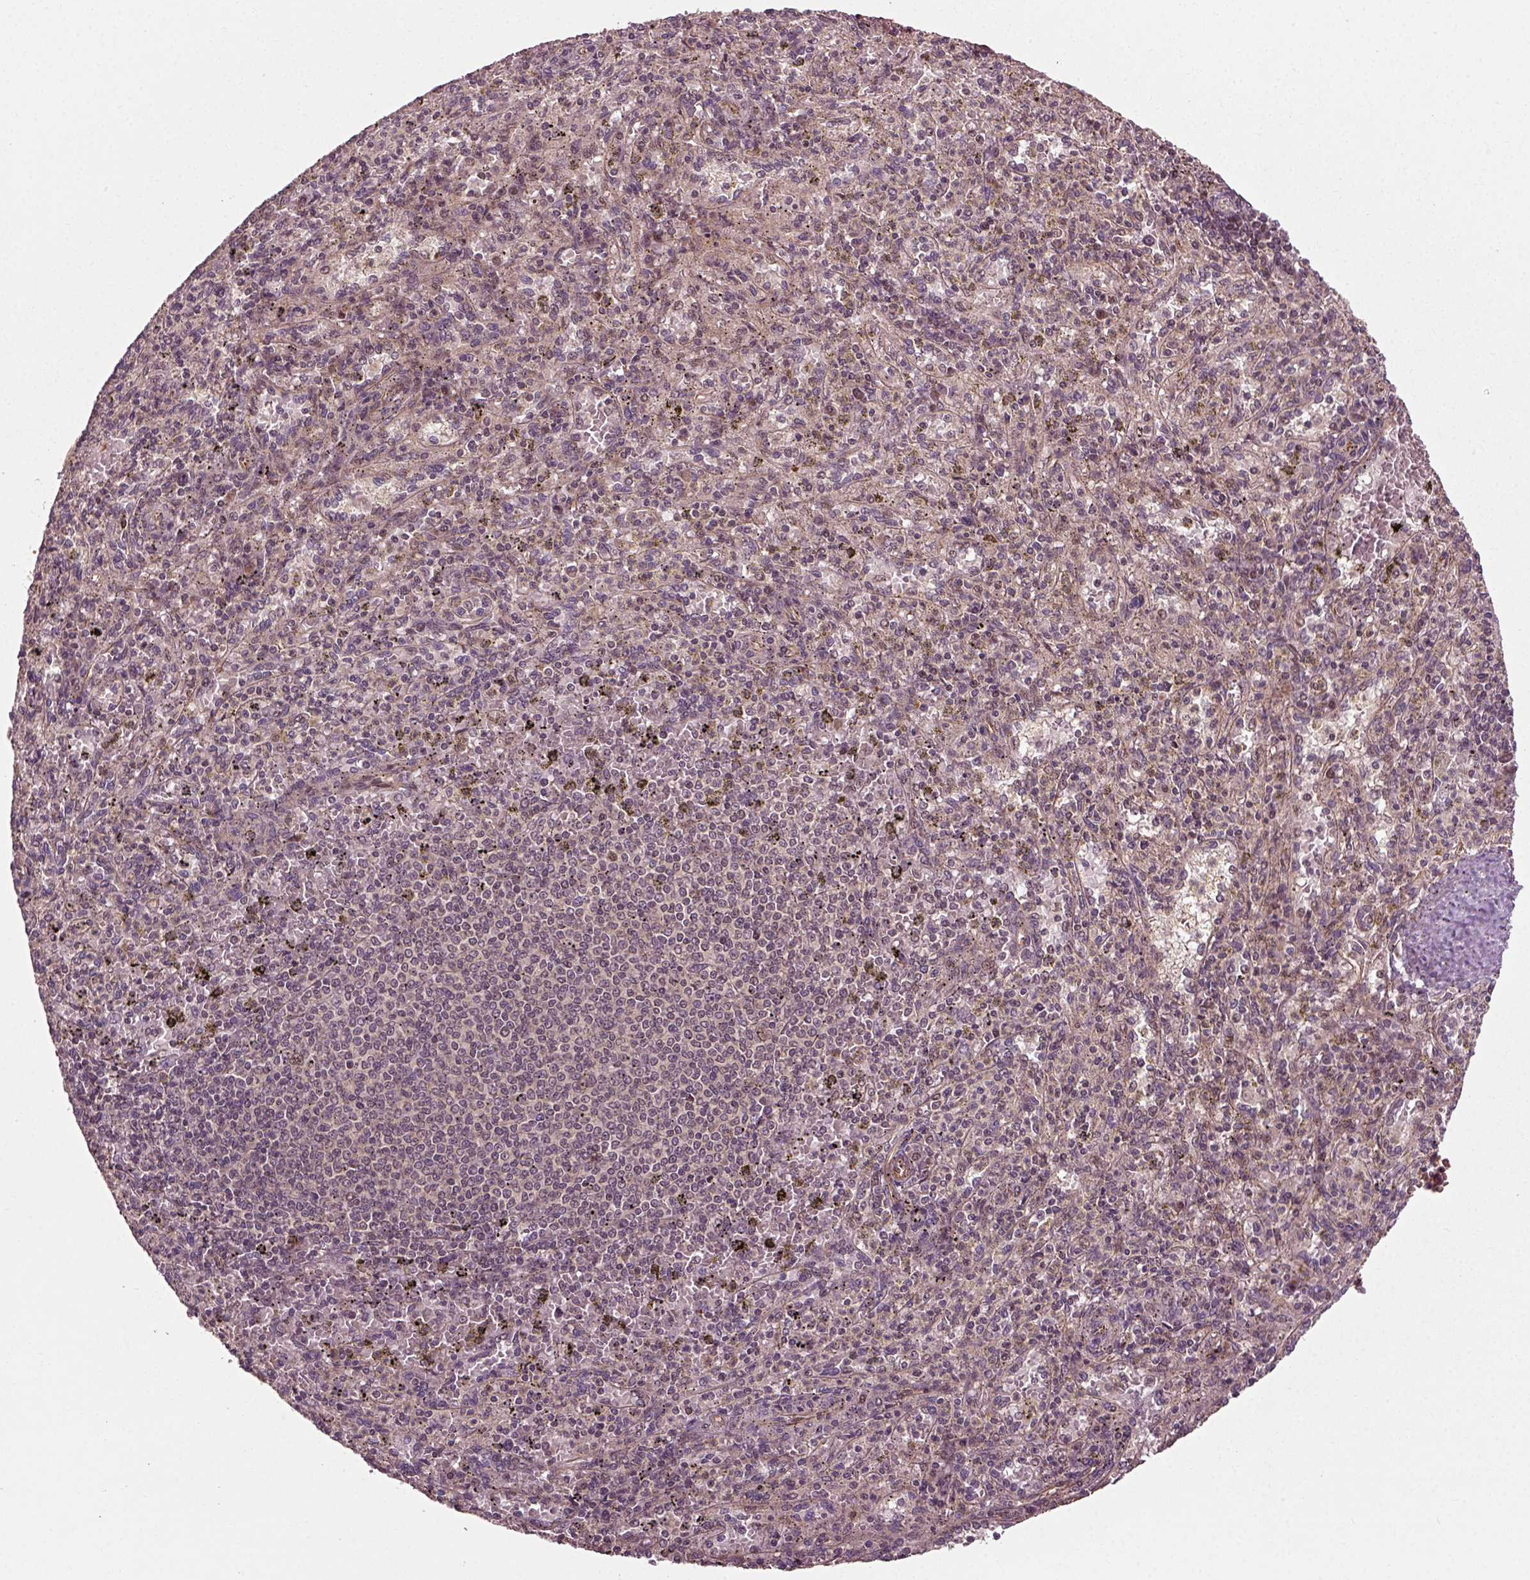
{"staining": {"intensity": "negative", "quantity": "none", "location": "none"}, "tissue": "spleen", "cell_type": "Cells in red pulp", "image_type": "normal", "snomed": [{"axis": "morphology", "description": "Normal tissue, NOS"}, {"axis": "topography", "description": "Spleen"}], "caption": "Cells in red pulp show no significant positivity in benign spleen.", "gene": "PLCD3", "patient": {"sex": "male", "age": 60}}